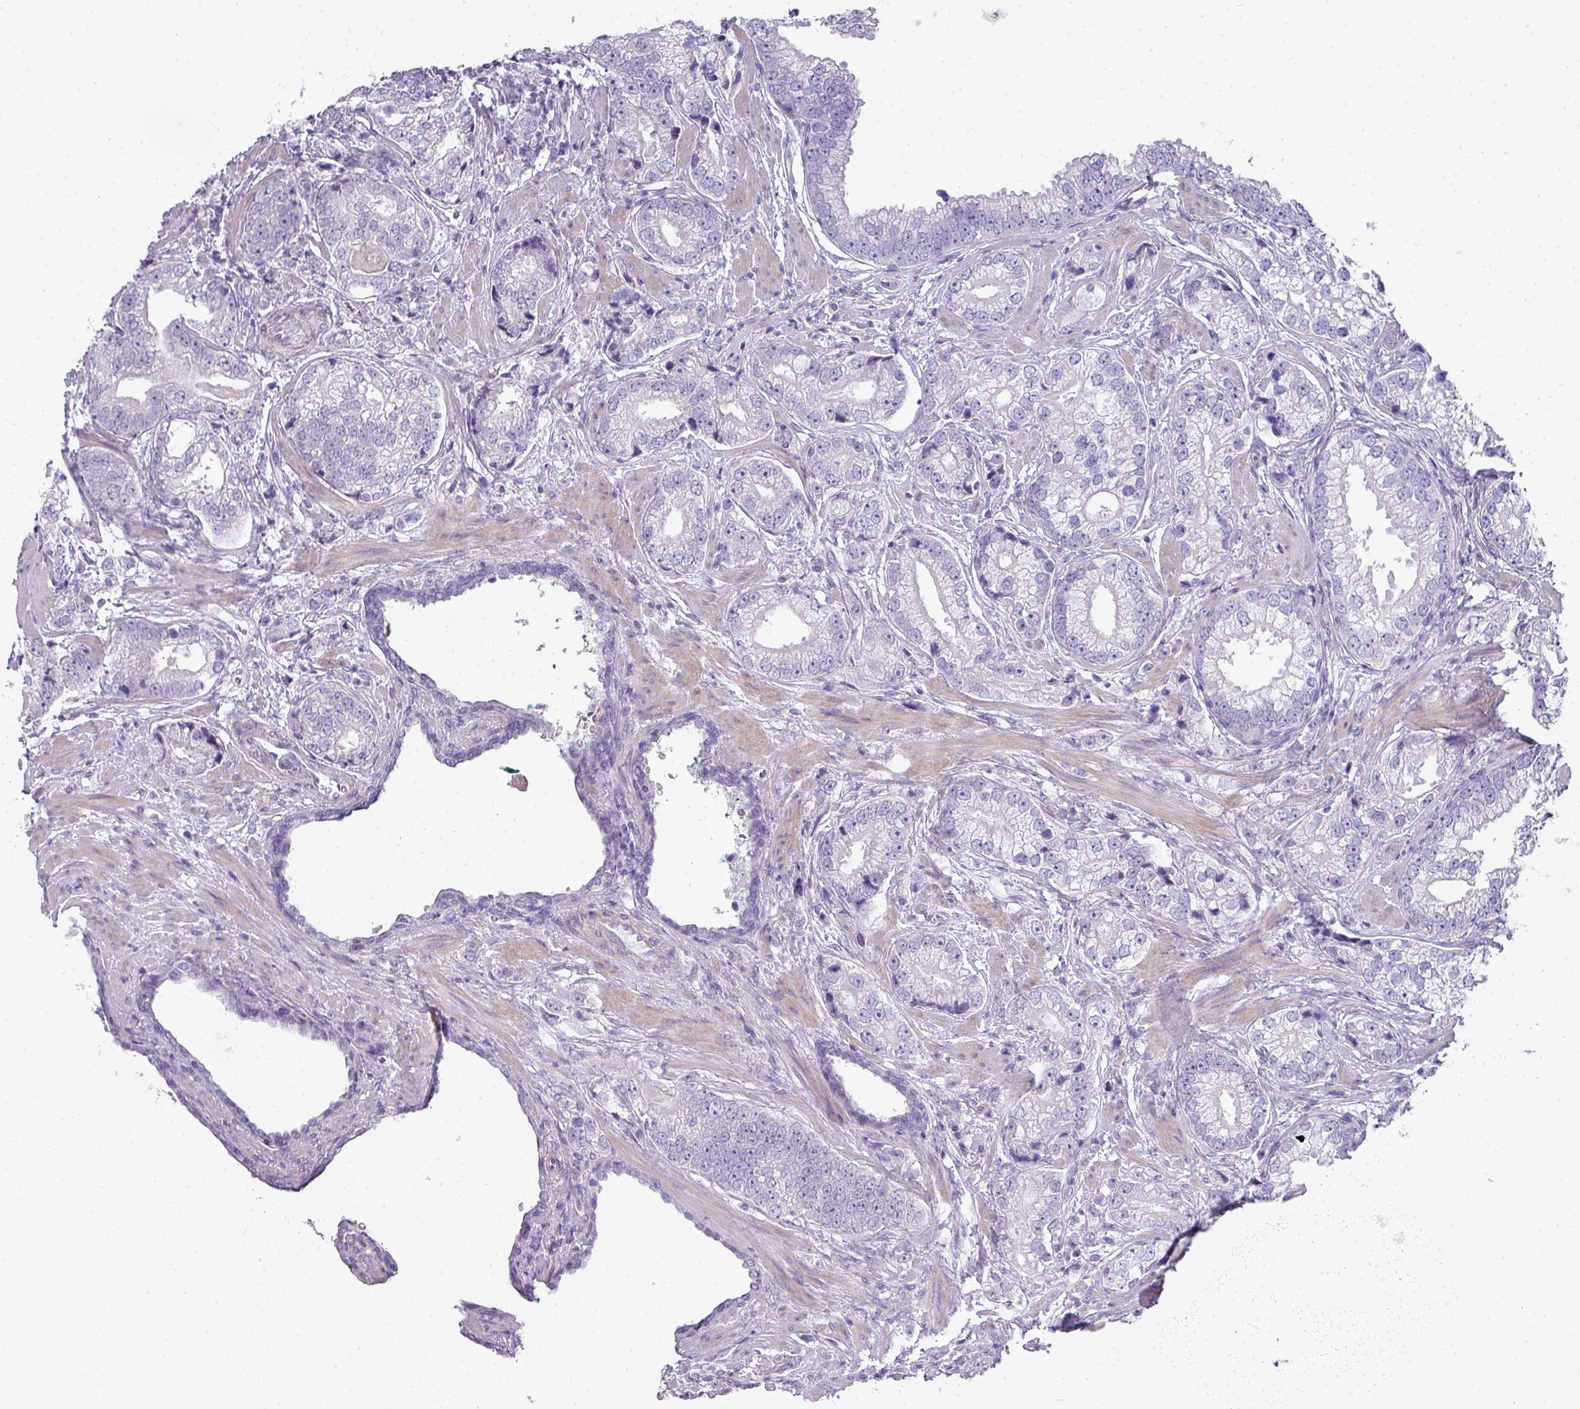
{"staining": {"intensity": "negative", "quantity": "none", "location": "none"}, "tissue": "prostate cancer", "cell_type": "Tumor cells", "image_type": "cancer", "snomed": [{"axis": "morphology", "description": "Adenocarcinoma, High grade"}, {"axis": "topography", "description": "Prostate"}], "caption": "Immunohistochemistry (IHC) image of neoplastic tissue: prostate cancer (adenocarcinoma (high-grade)) stained with DAB demonstrates no significant protein positivity in tumor cells.", "gene": "GLI4", "patient": {"sex": "male", "age": 75}}